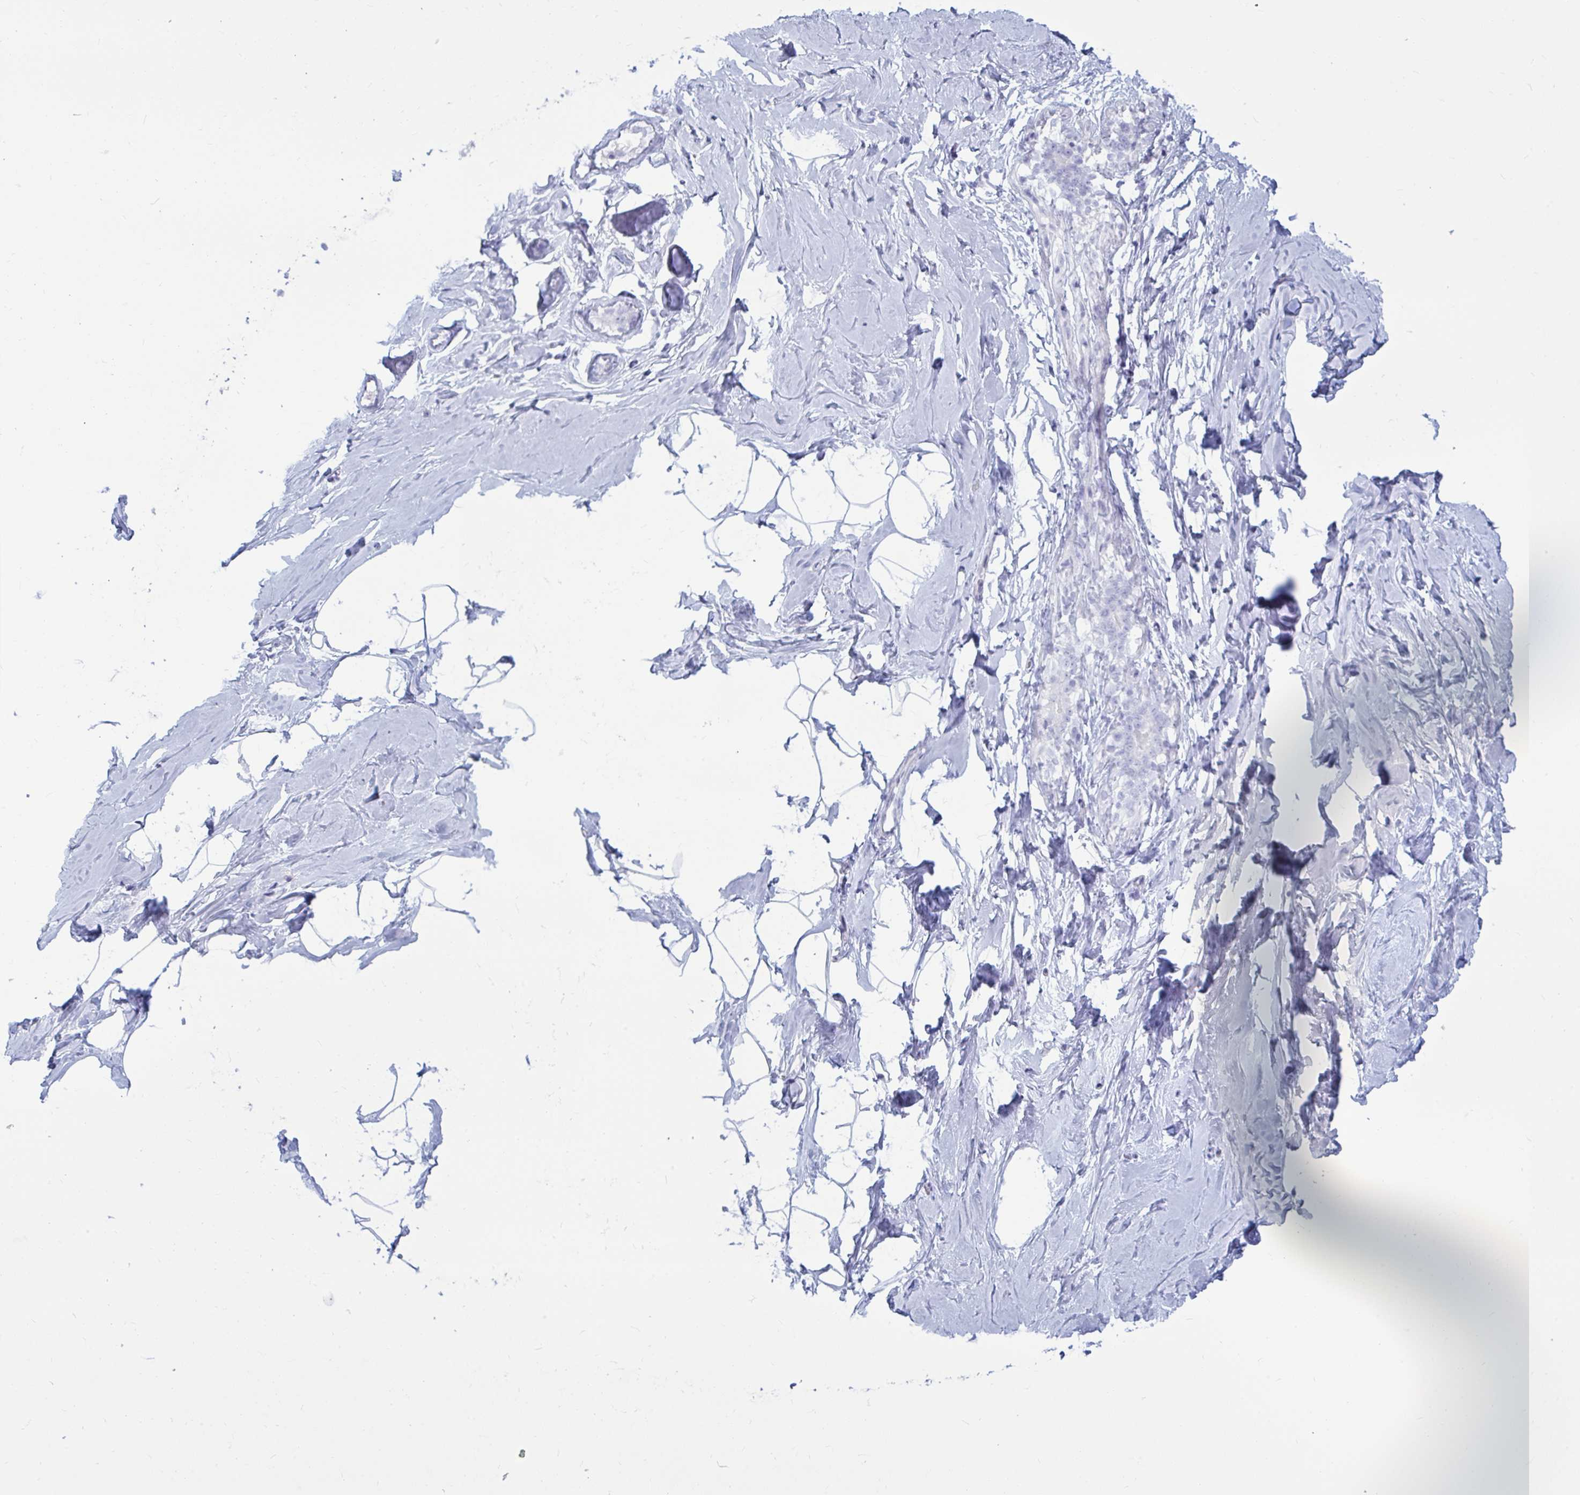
{"staining": {"intensity": "negative", "quantity": "none", "location": "none"}, "tissue": "breast", "cell_type": "Adipocytes", "image_type": "normal", "snomed": [{"axis": "morphology", "description": "Normal tissue, NOS"}, {"axis": "topography", "description": "Breast"}], "caption": "This is an IHC histopathology image of unremarkable breast. There is no positivity in adipocytes.", "gene": "BBS10", "patient": {"sex": "female", "age": 32}}